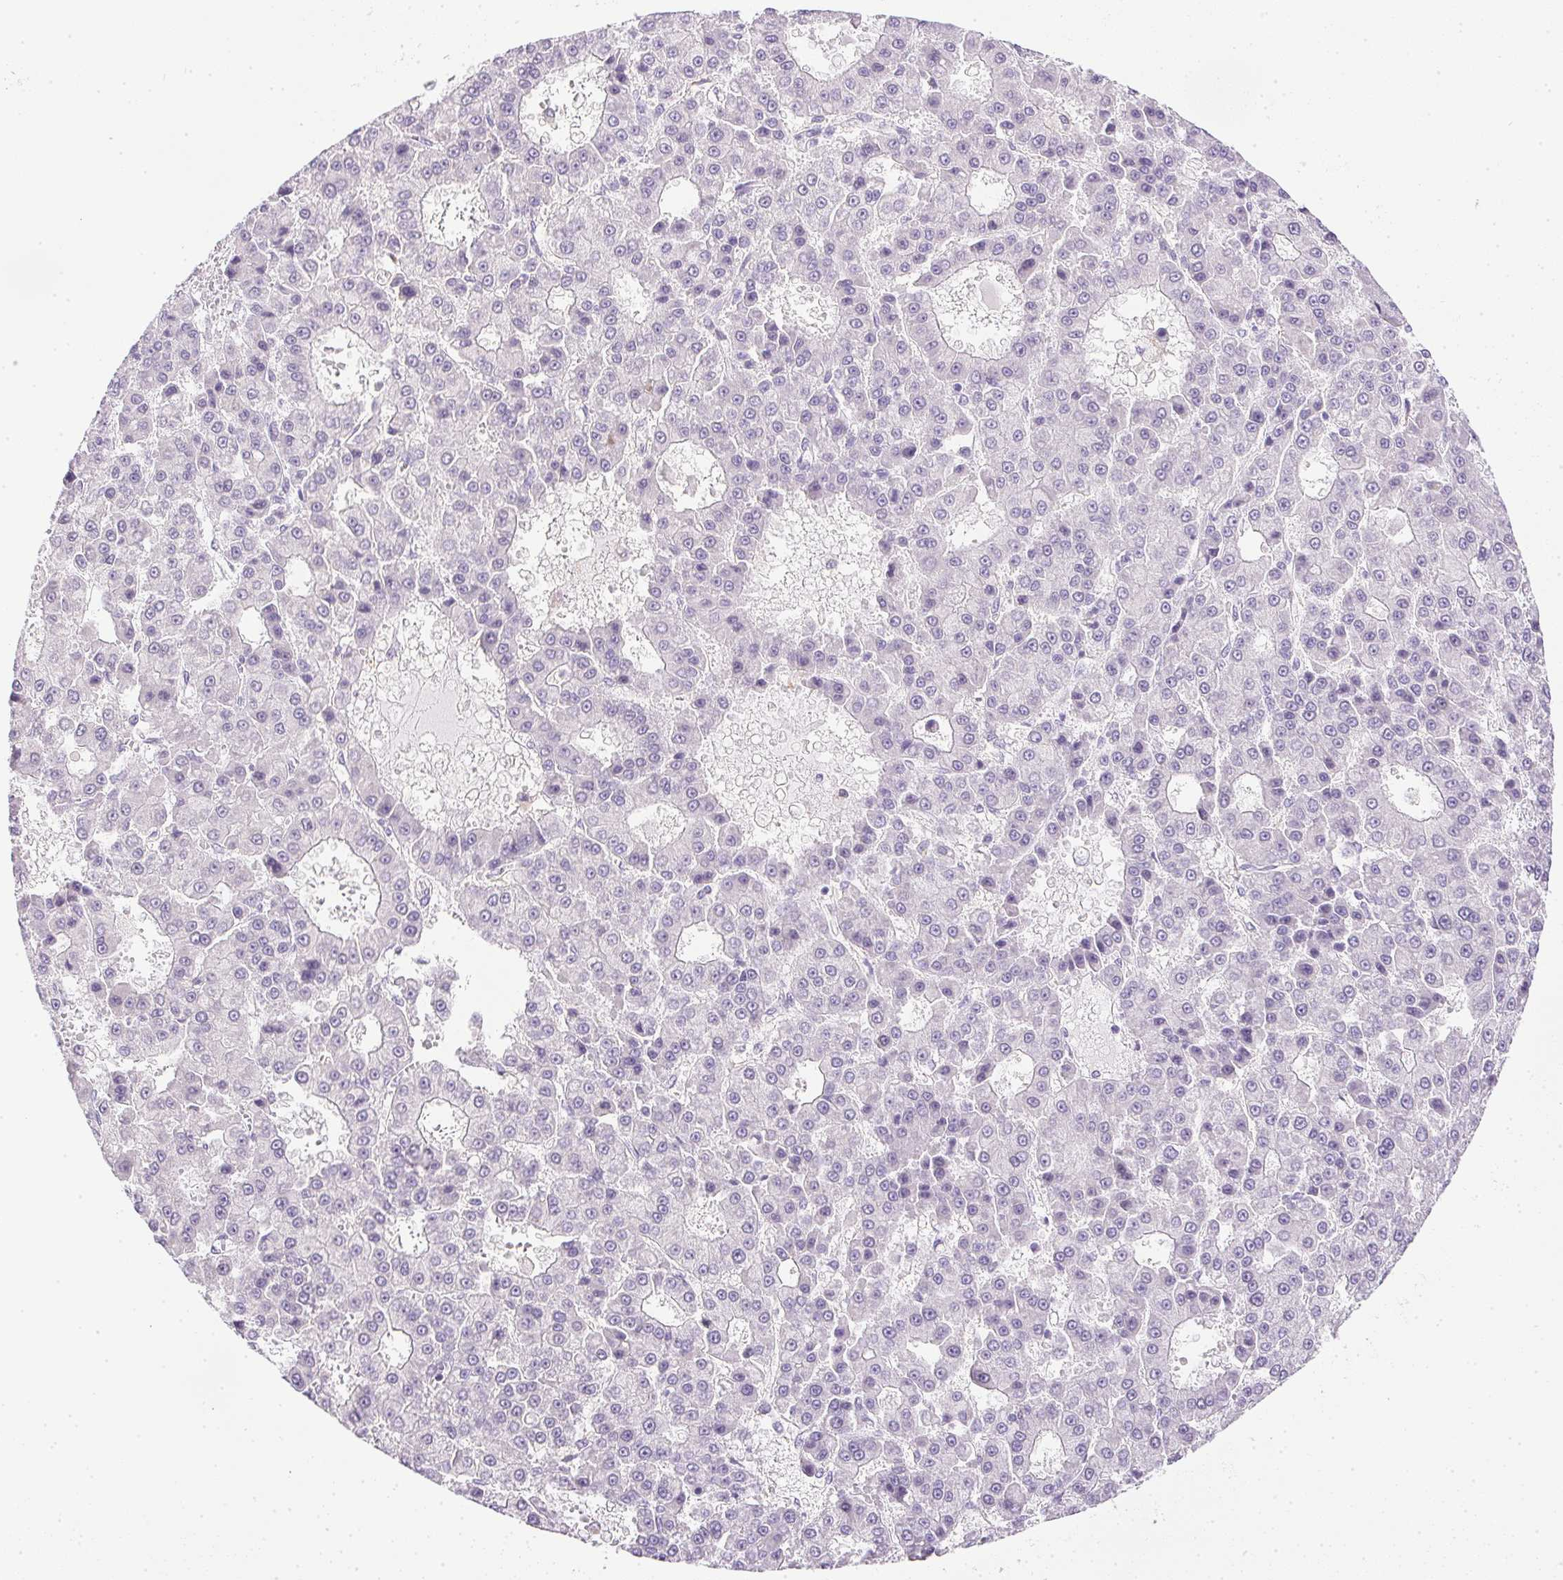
{"staining": {"intensity": "negative", "quantity": "none", "location": "none"}, "tissue": "liver cancer", "cell_type": "Tumor cells", "image_type": "cancer", "snomed": [{"axis": "morphology", "description": "Carcinoma, Hepatocellular, NOS"}, {"axis": "topography", "description": "Liver"}], "caption": "A micrograph of human hepatocellular carcinoma (liver) is negative for staining in tumor cells.", "gene": "PRL", "patient": {"sex": "male", "age": 70}}